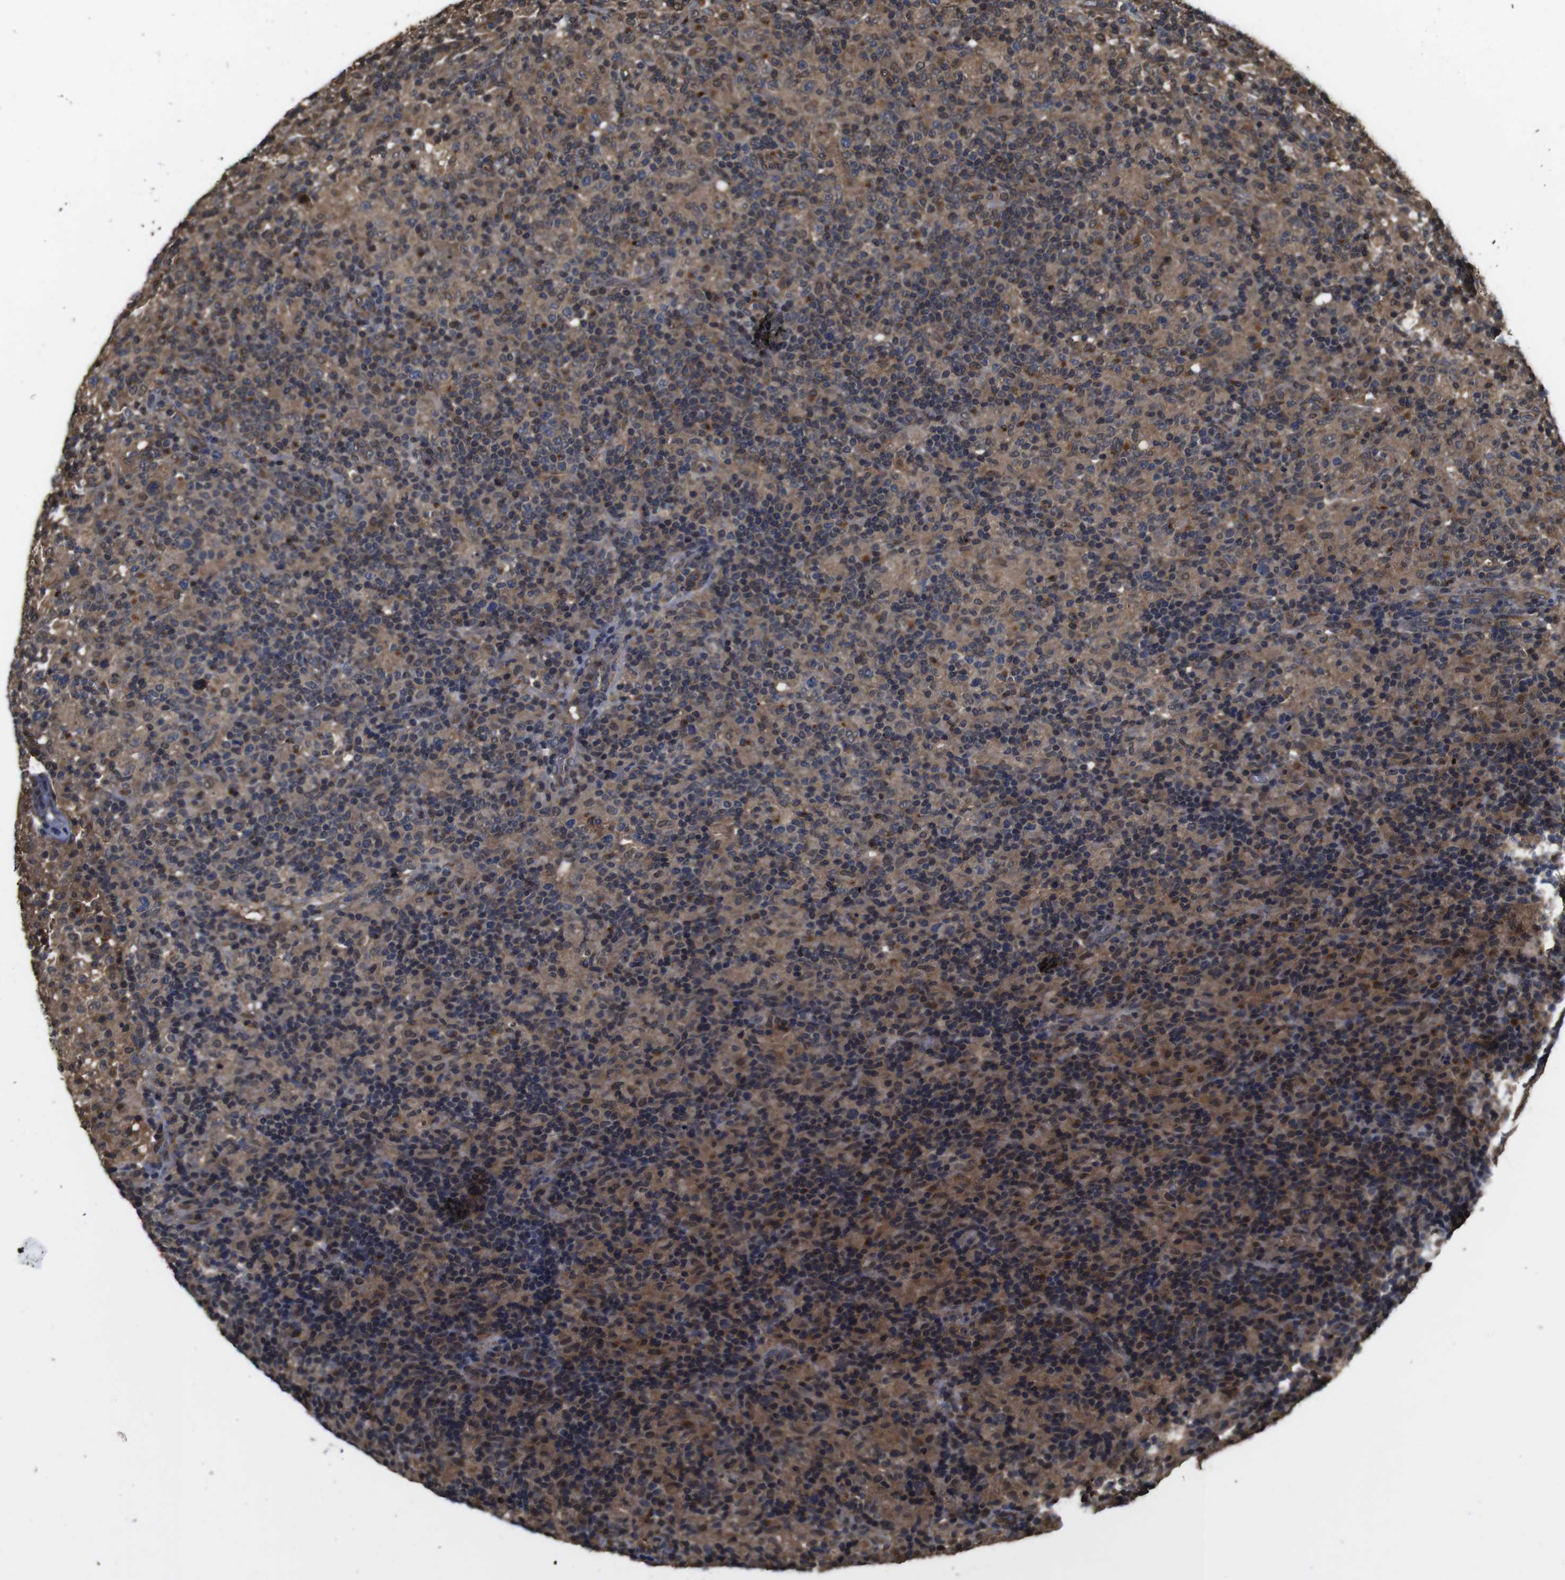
{"staining": {"intensity": "weak", "quantity": ">75%", "location": "cytoplasmic/membranous"}, "tissue": "lymphoma", "cell_type": "Tumor cells", "image_type": "cancer", "snomed": [{"axis": "morphology", "description": "Hodgkin's disease, NOS"}, {"axis": "topography", "description": "Lymph node"}], "caption": "Human lymphoma stained with a protein marker demonstrates weak staining in tumor cells.", "gene": "CXCL11", "patient": {"sex": "male", "age": 70}}